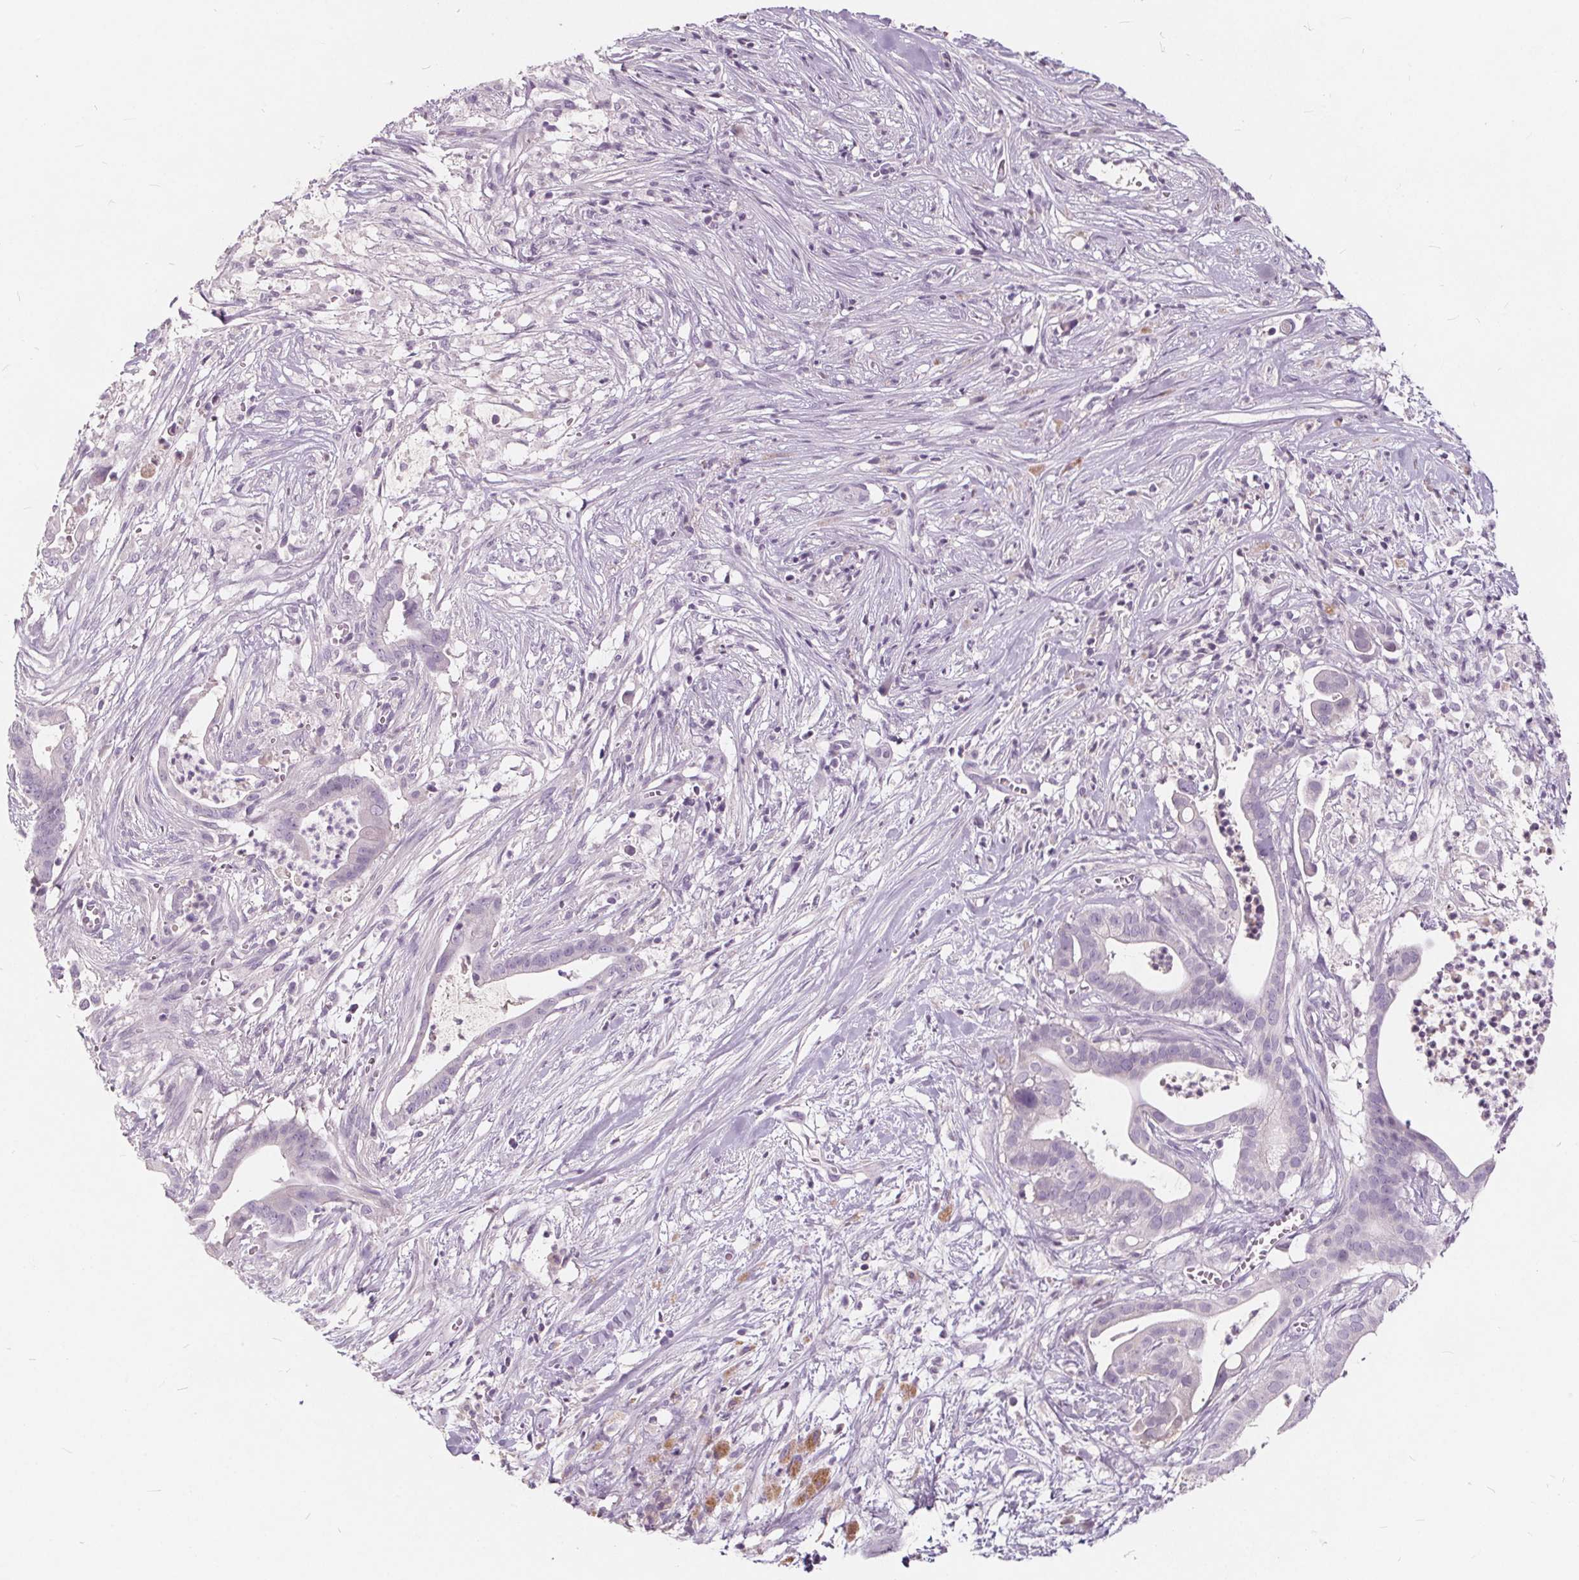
{"staining": {"intensity": "negative", "quantity": "none", "location": "none"}, "tissue": "pancreatic cancer", "cell_type": "Tumor cells", "image_type": "cancer", "snomed": [{"axis": "morphology", "description": "Adenocarcinoma, NOS"}, {"axis": "topography", "description": "Pancreas"}], "caption": "This photomicrograph is of pancreatic adenocarcinoma stained with immunohistochemistry to label a protein in brown with the nuclei are counter-stained blue. There is no staining in tumor cells.", "gene": "PLA2G2E", "patient": {"sex": "male", "age": 61}}